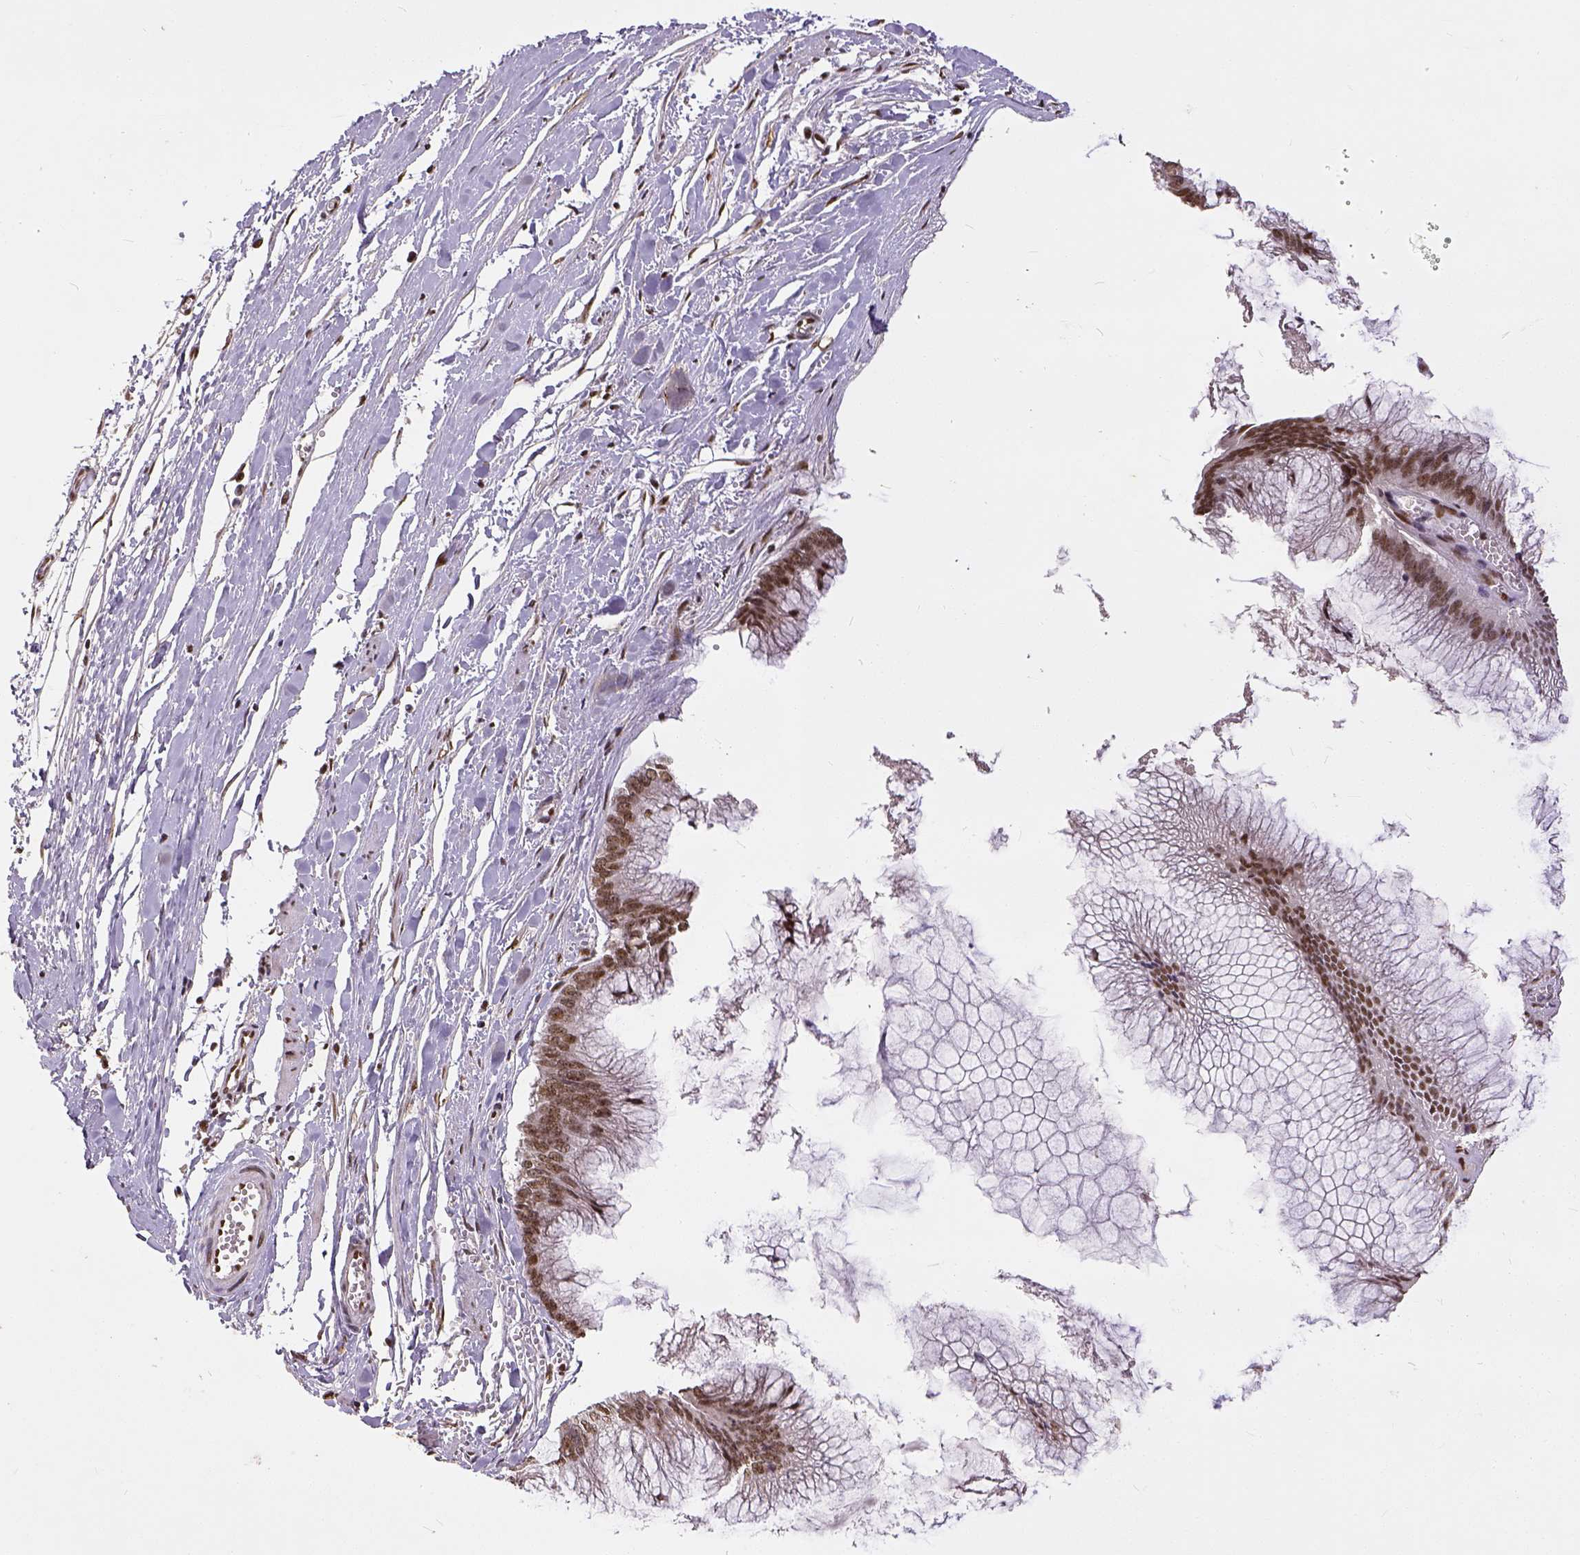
{"staining": {"intensity": "moderate", "quantity": ">75%", "location": "nuclear"}, "tissue": "ovarian cancer", "cell_type": "Tumor cells", "image_type": "cancer", "snomed": [{"axis": "morphology", "description": "Cystadenocarcinoma, mucinous, NOS"}, {"axis": "topography", "description": "Ovary"}], "caption": "Immunohistochemistry micrograph of neoplastic tissue: ovarian cancer stained using immunohistochemistry shows medium levels of moderate protein expression localized specifically in the nuclear of tumor cells, appearing as a nuclear brown color.", "gene": "ATRX", "patient": {"sex": "female", "age": 44}}